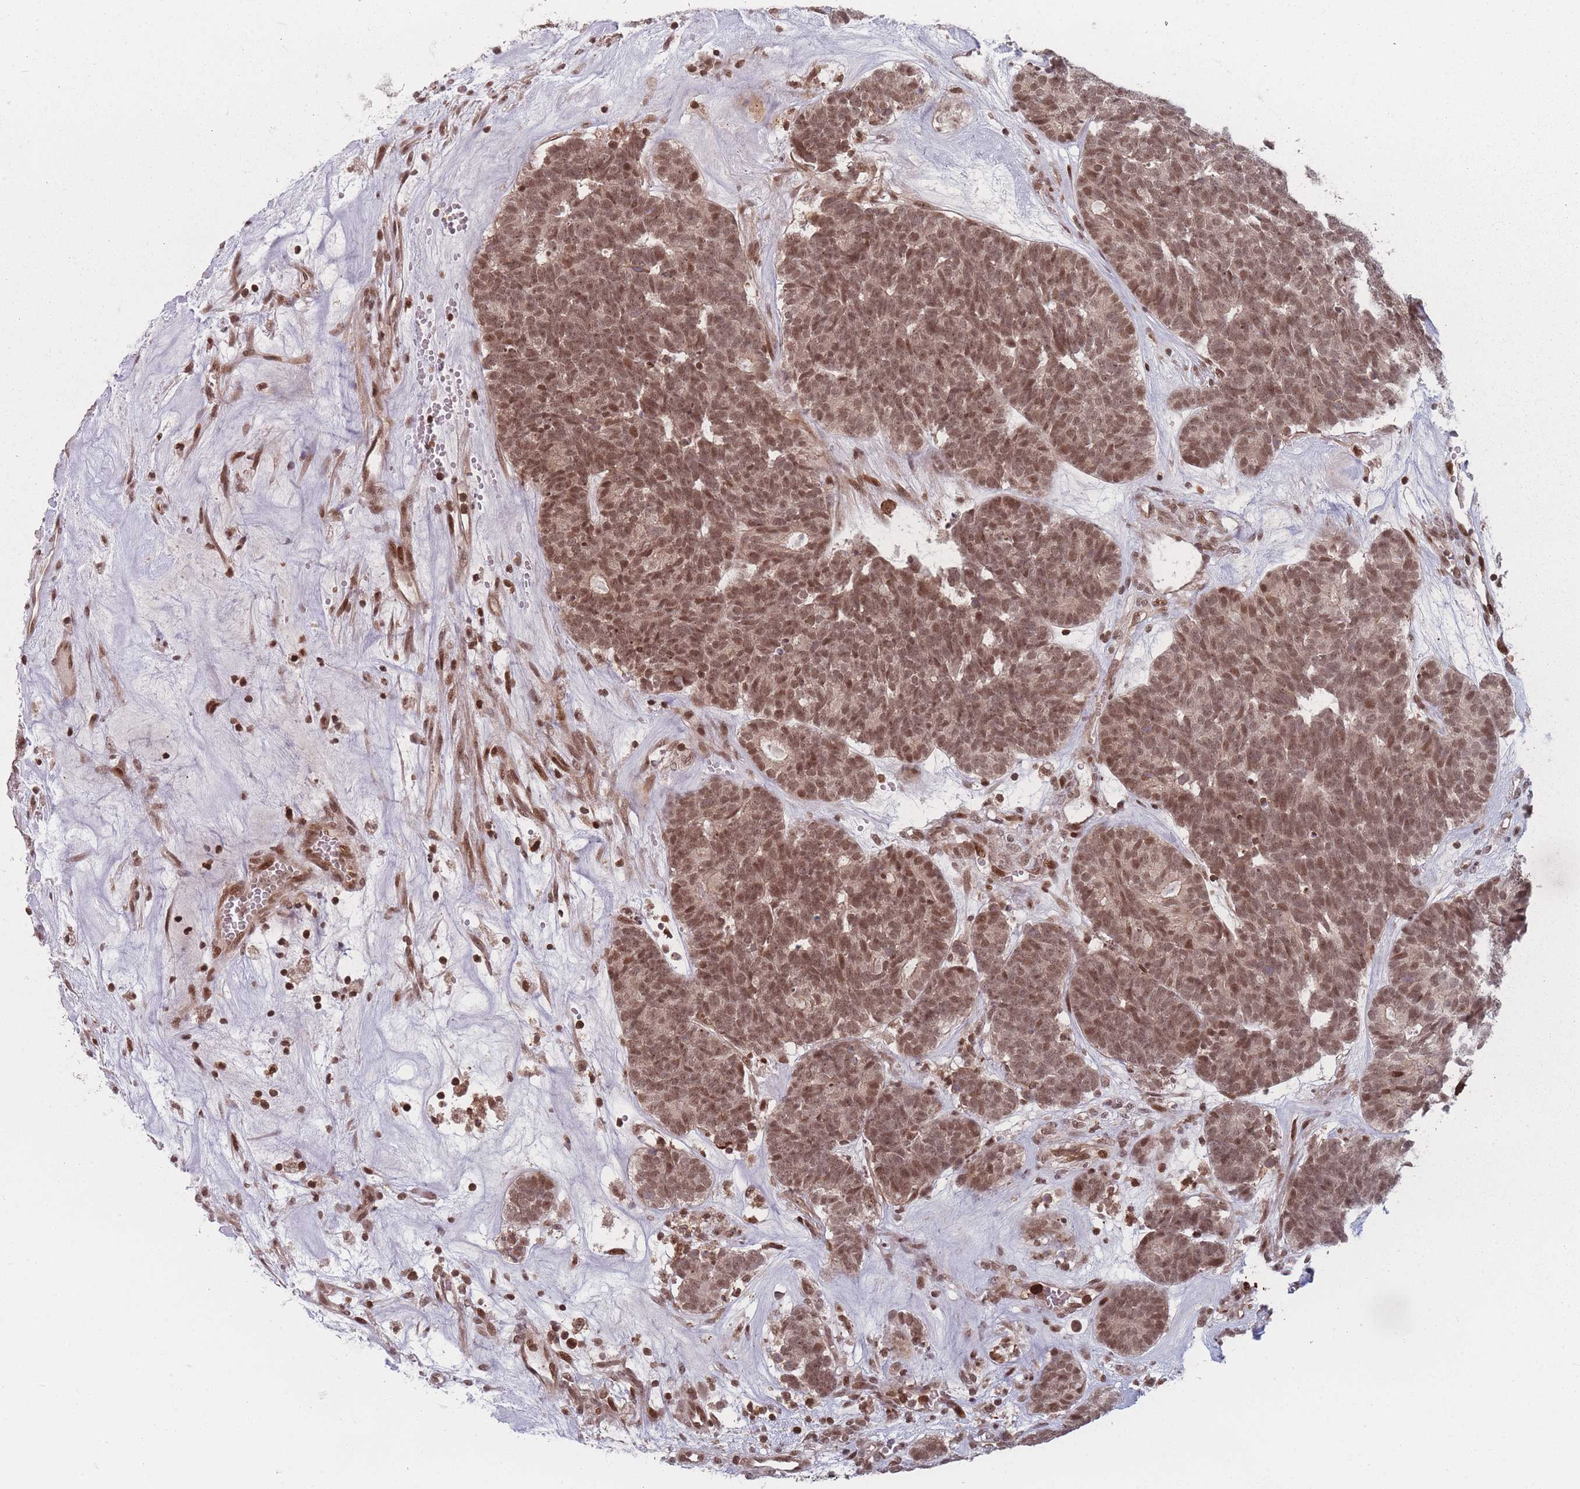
{"staining": {"intensity": "moderate", "quantity": ">75%", "location": "nuclear"}, "tissue": "head and neck cancer", "cell_type": "Tumor cells", "image_type": "cancer", "snomed": [{"axis": "morphology", "description": "Adenocarcinoma, NOS"}, {"axis": "topography", "description": "Head-Neck"}], "caption": "An image of human adenocarcinoma (head and neck) stained for a protein exhibits moderate nuclear brown staining in tumor cells.", "gene": "WDR55", "patient": {"sex": "female", "age": 81}}